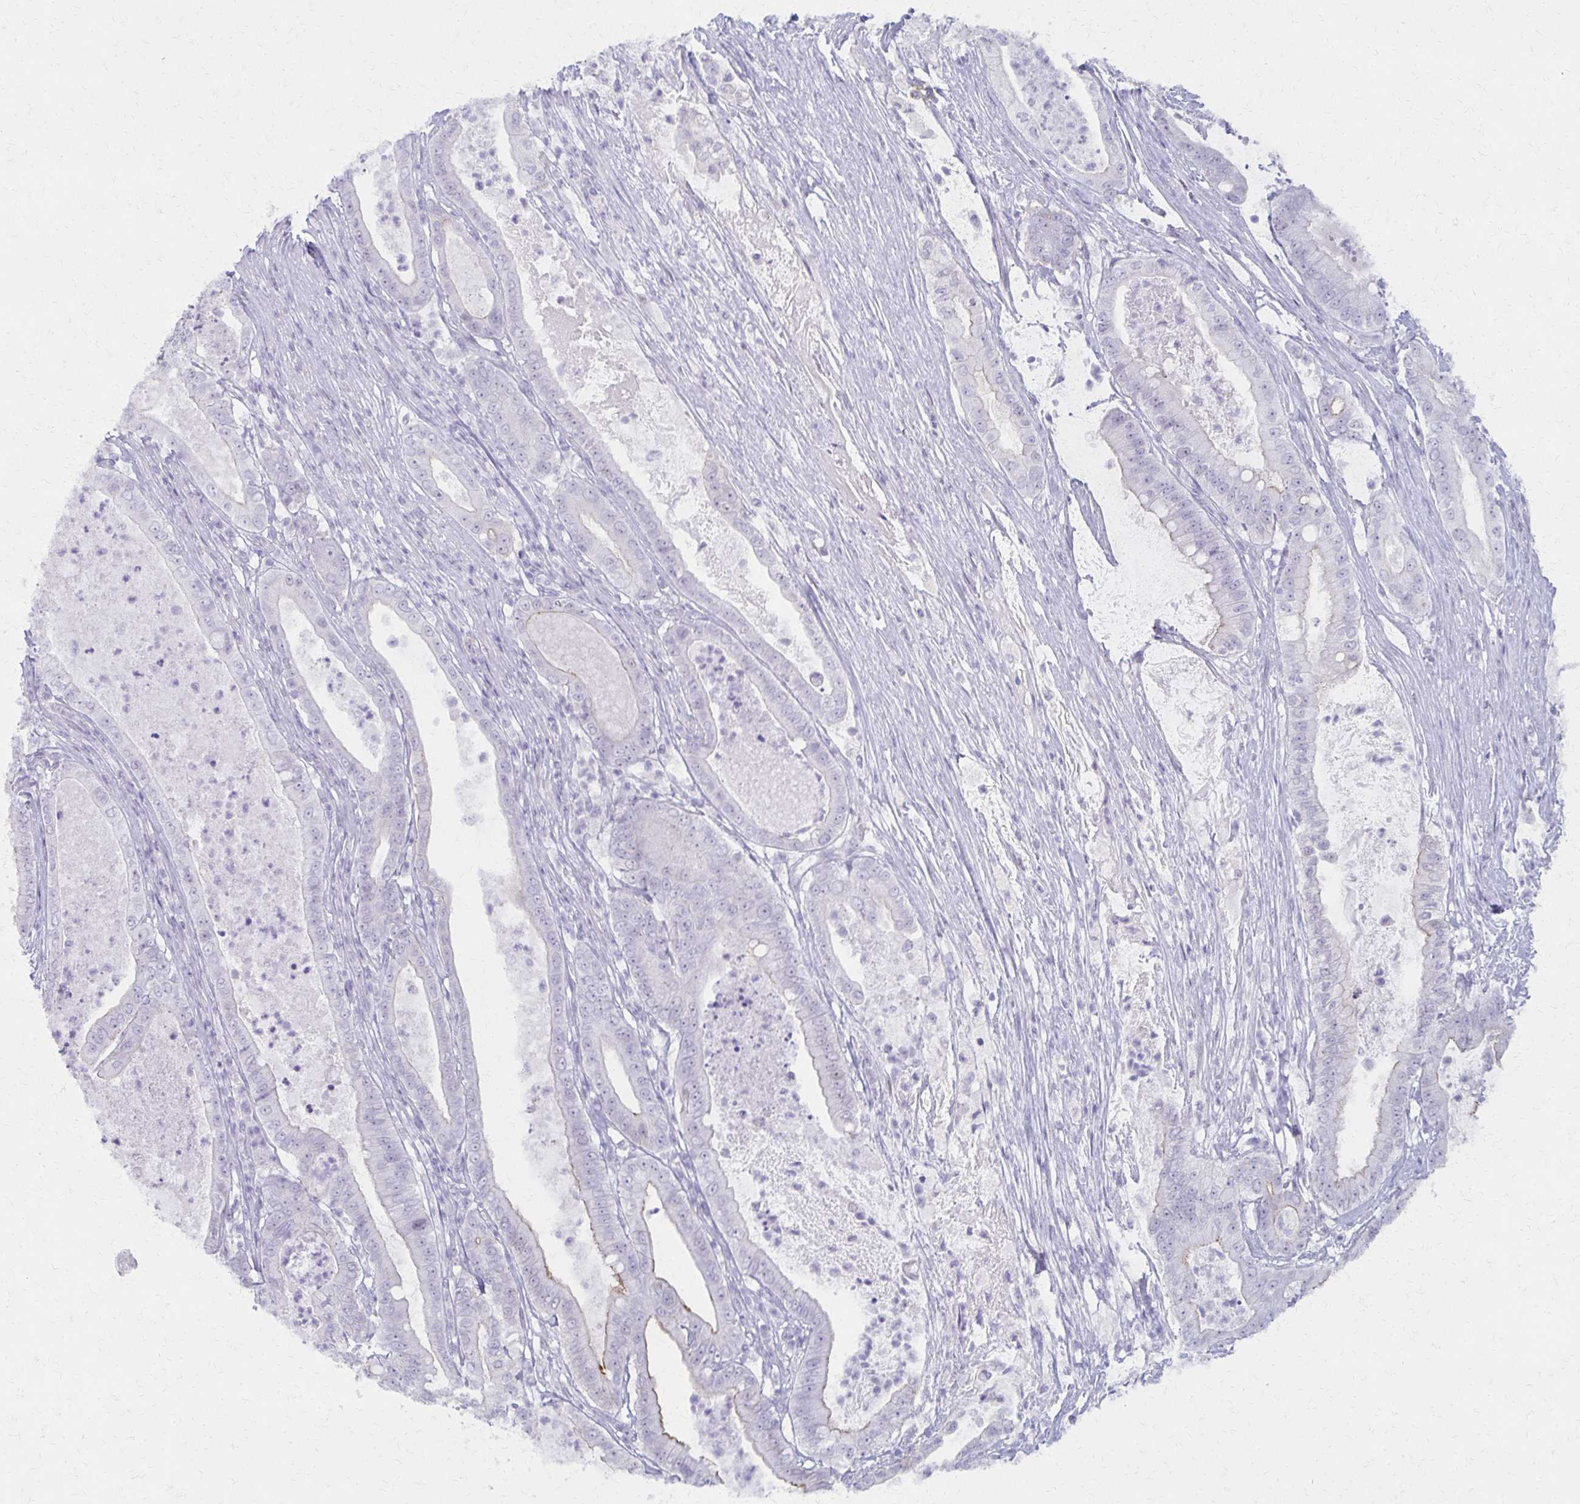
{"staining": {"intensity": "moderate", "quantity": "<25%", "location": "cytoplasmic/membranous"}, "tissue": "pancreatic cancer", "cell_type": "Tumor cells", "image_type": "cancer", "snomed": [{"axis": "morphology", "description": "Adenocarcinoma, NOS"}, {"axis": "topography", "description": "Pancreas"}], "caption": "Pancreatic cancer tissue shows moderate cytoplasmic/membranous expression in about <25% of tumor cells, visualized by immunohistochemistry.", "gene": "MORC4", "patient": {"sex": "male", "age": 71}}